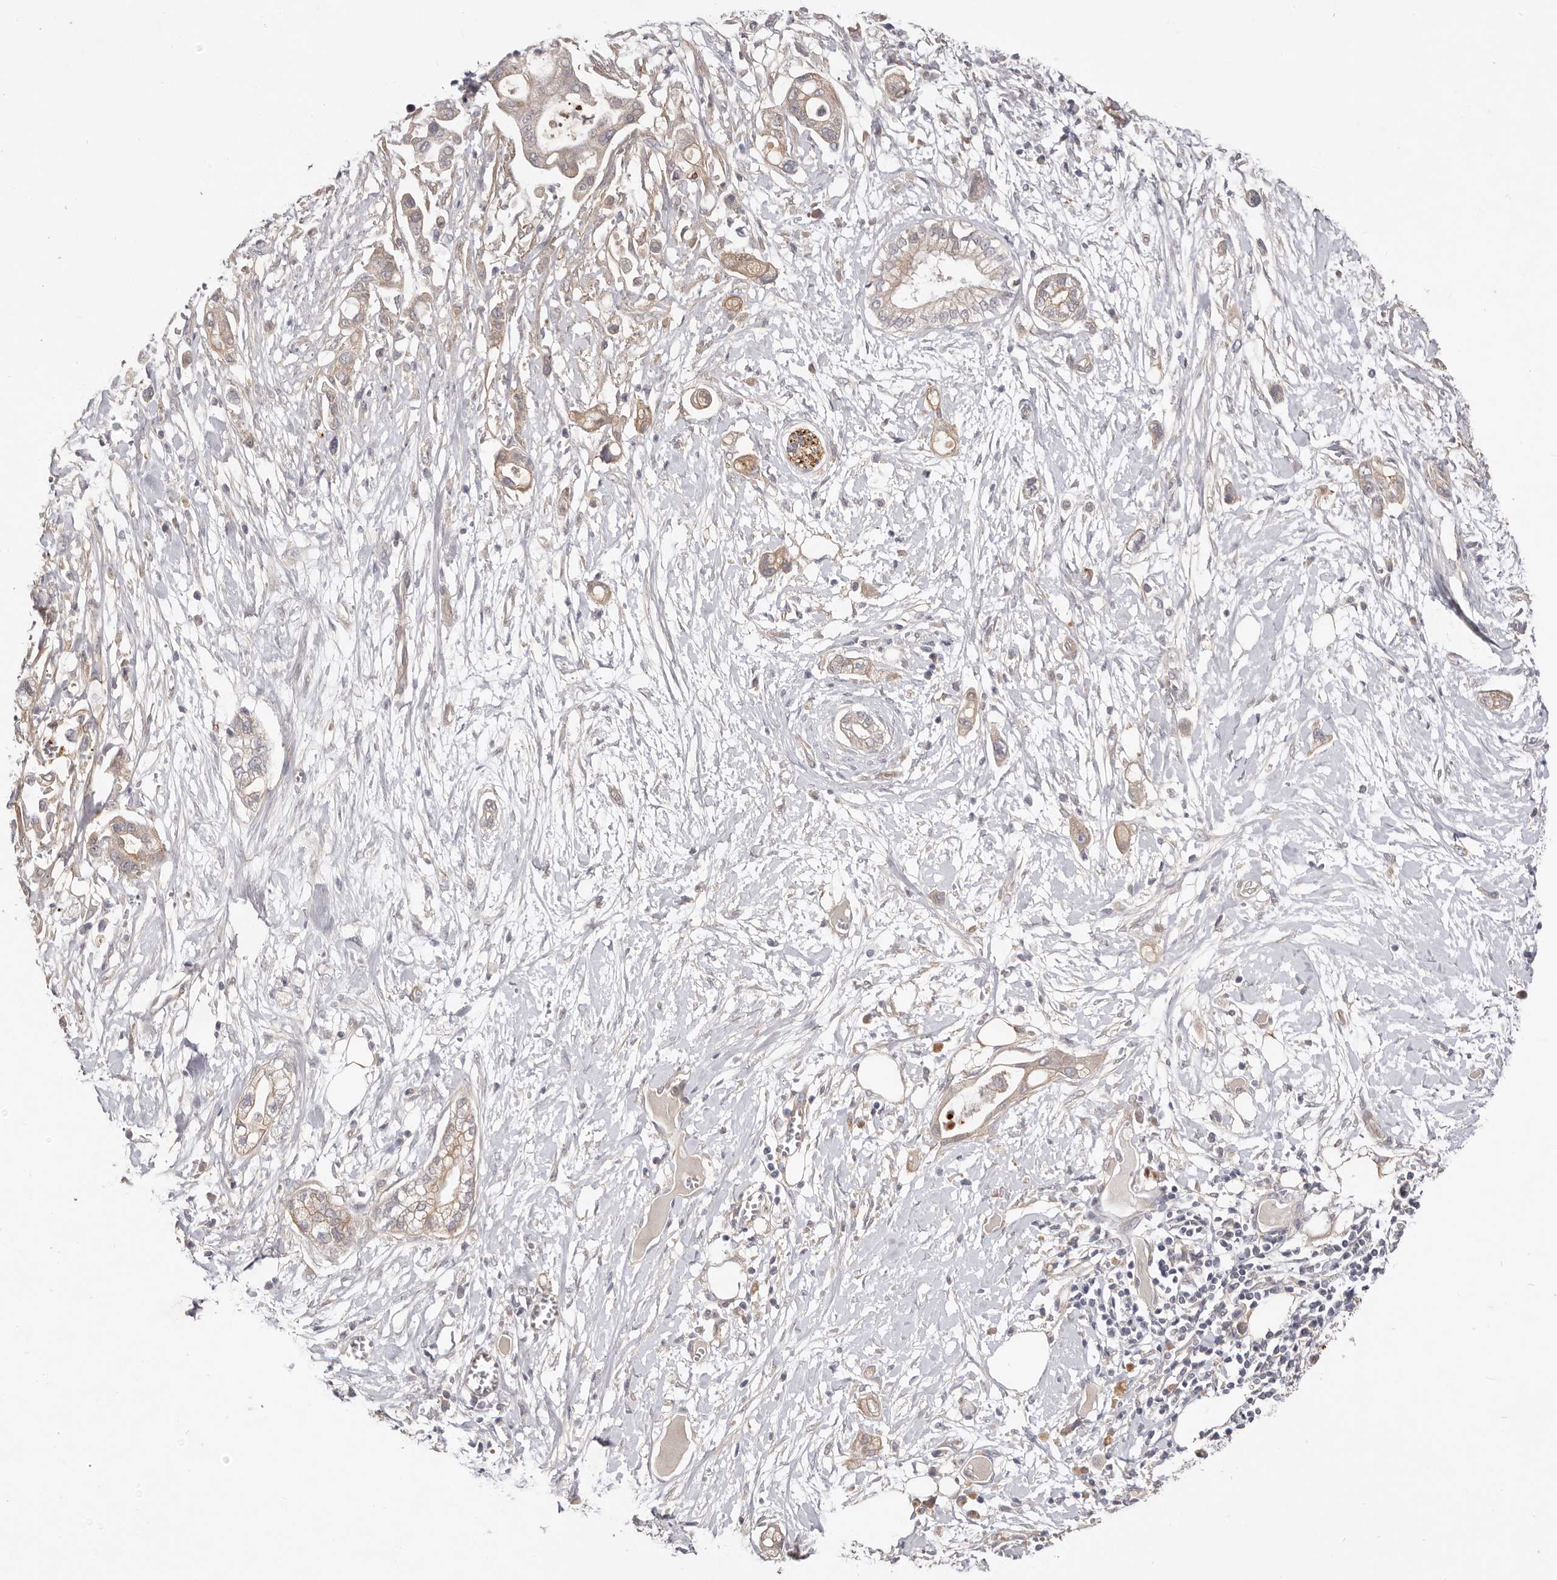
{"staining": {"intensity": "weak", "quantity": "<25%", "location": "cytoplasmic/membranous"}, "tissue": "pancreatic cancer", "cell_type": "Tumor cells", "image_type": "cancer", "snomed": [{"axis": "morphology", "description": "Adenocarcinoma, NOS"}, {"axis": "topography", "description": "Pancreas"}], "caption": "A high-resolution histopathology image shows immunohistochemistry (IHC) staining of pancreatic adenocarcinoma, which shows no significant staining in tumor cells. The staining is performed using DAB (3,3'-diaminobenzidine) brown chromogen with nuclei counter-stained in using hematoxylin.", "gene": "ADAMTS9", "patient": {"sex": "male", "age": 68}}